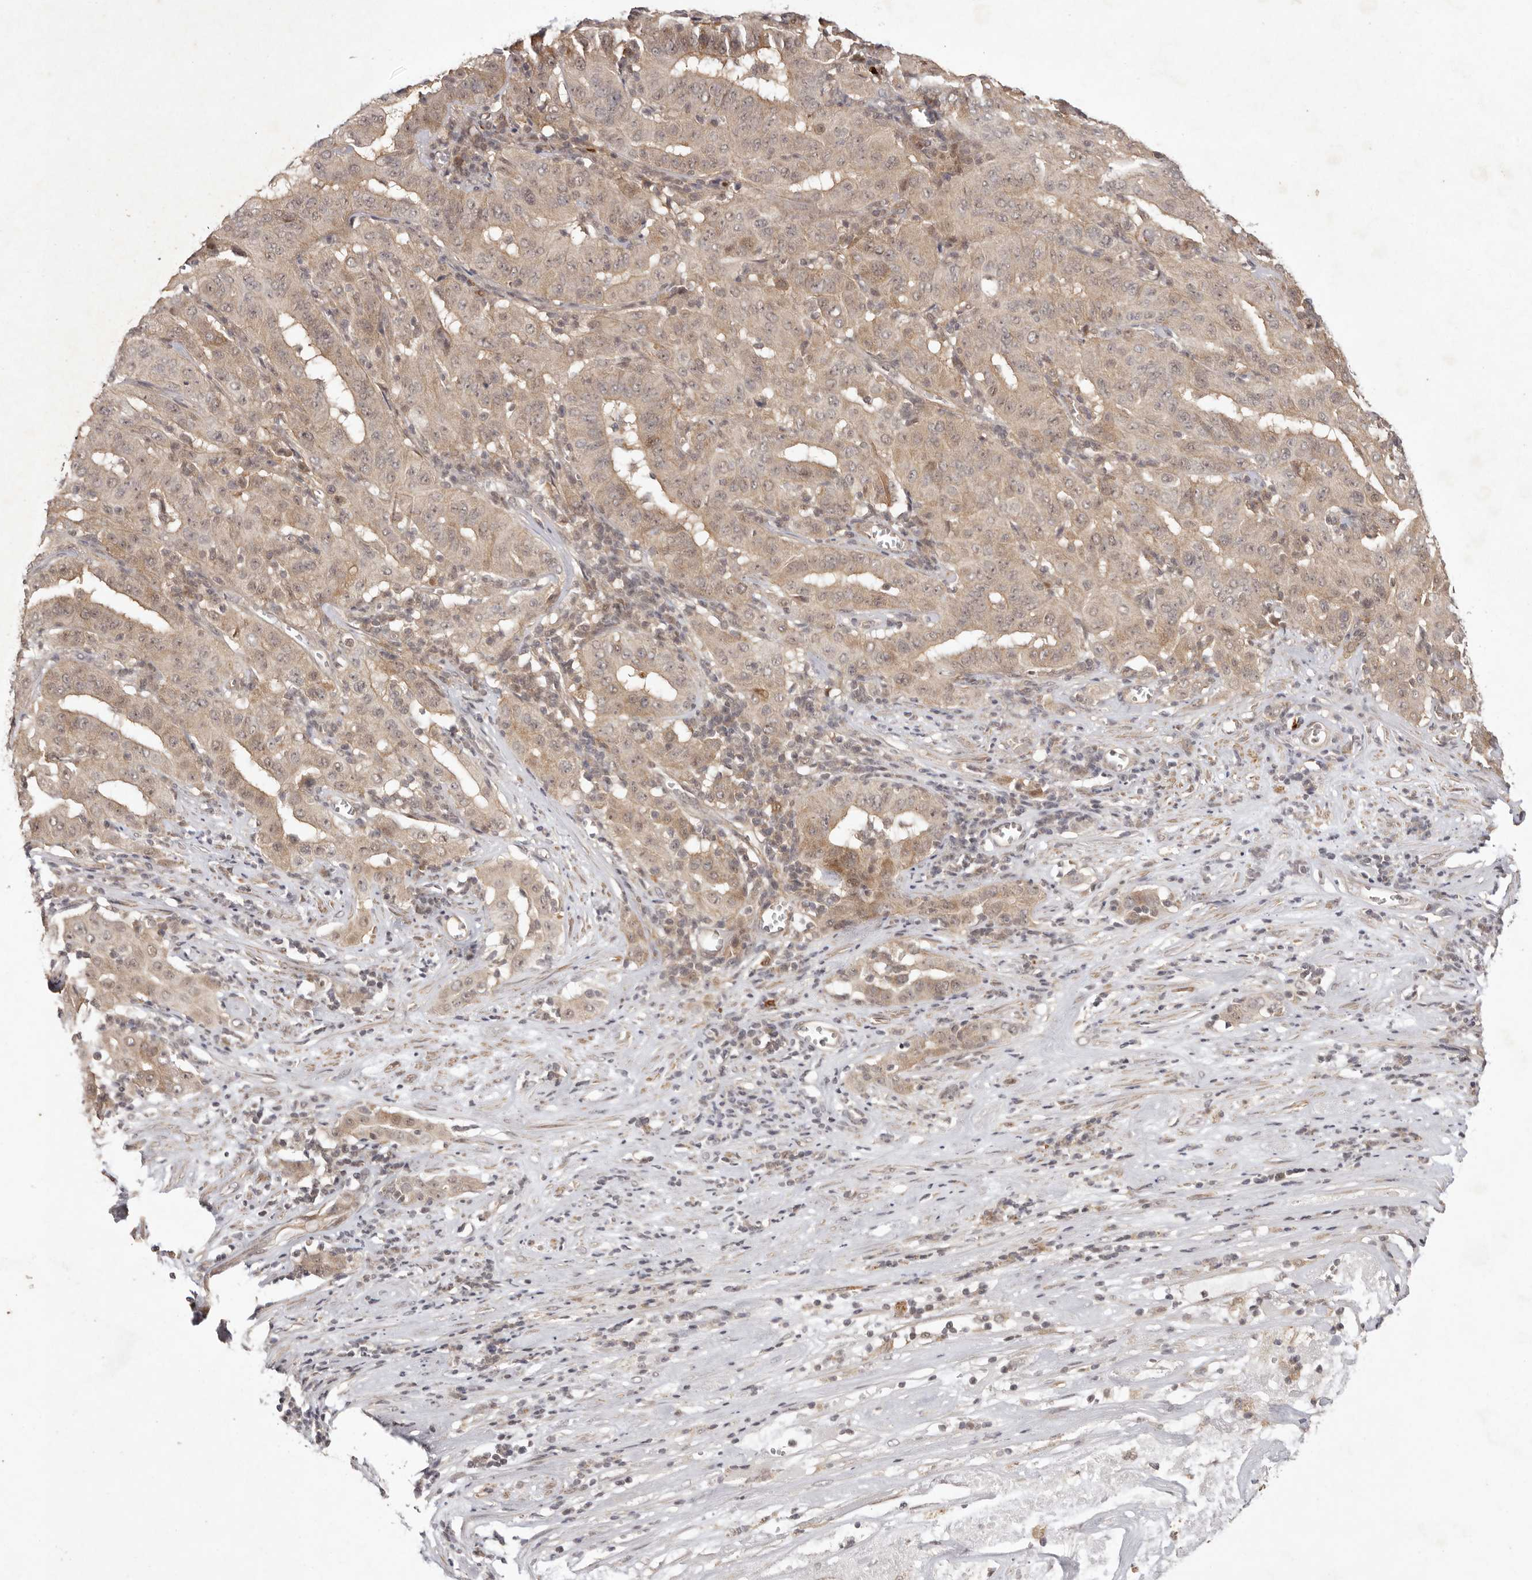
{"staining": {"intensity": "weak", "quantity": ">75%", "location": "cytoplasmic/membranous"}, "tissue": "pancreatic cancer", "cell_type": "Tumor cells", "image_type": "cancer", "snomed": [{"axis": "morphology", "description": "Adenocarcinoma, NOS"}, {"axis": "topography", "description": "Pancreas"}], "caption": "Brown immunohistochemical staining in pancreatic cancer (adenocarcinoma) shows weak cytoplasmic/membranous positivity in about >75% of tumor cells. (DAB (3,3'-diaminobenzidine) IHC, brown staining for protein, blue staining for nuclei).", "gene": "BUD31", "patient": {"sex": "male", "age": 63}}